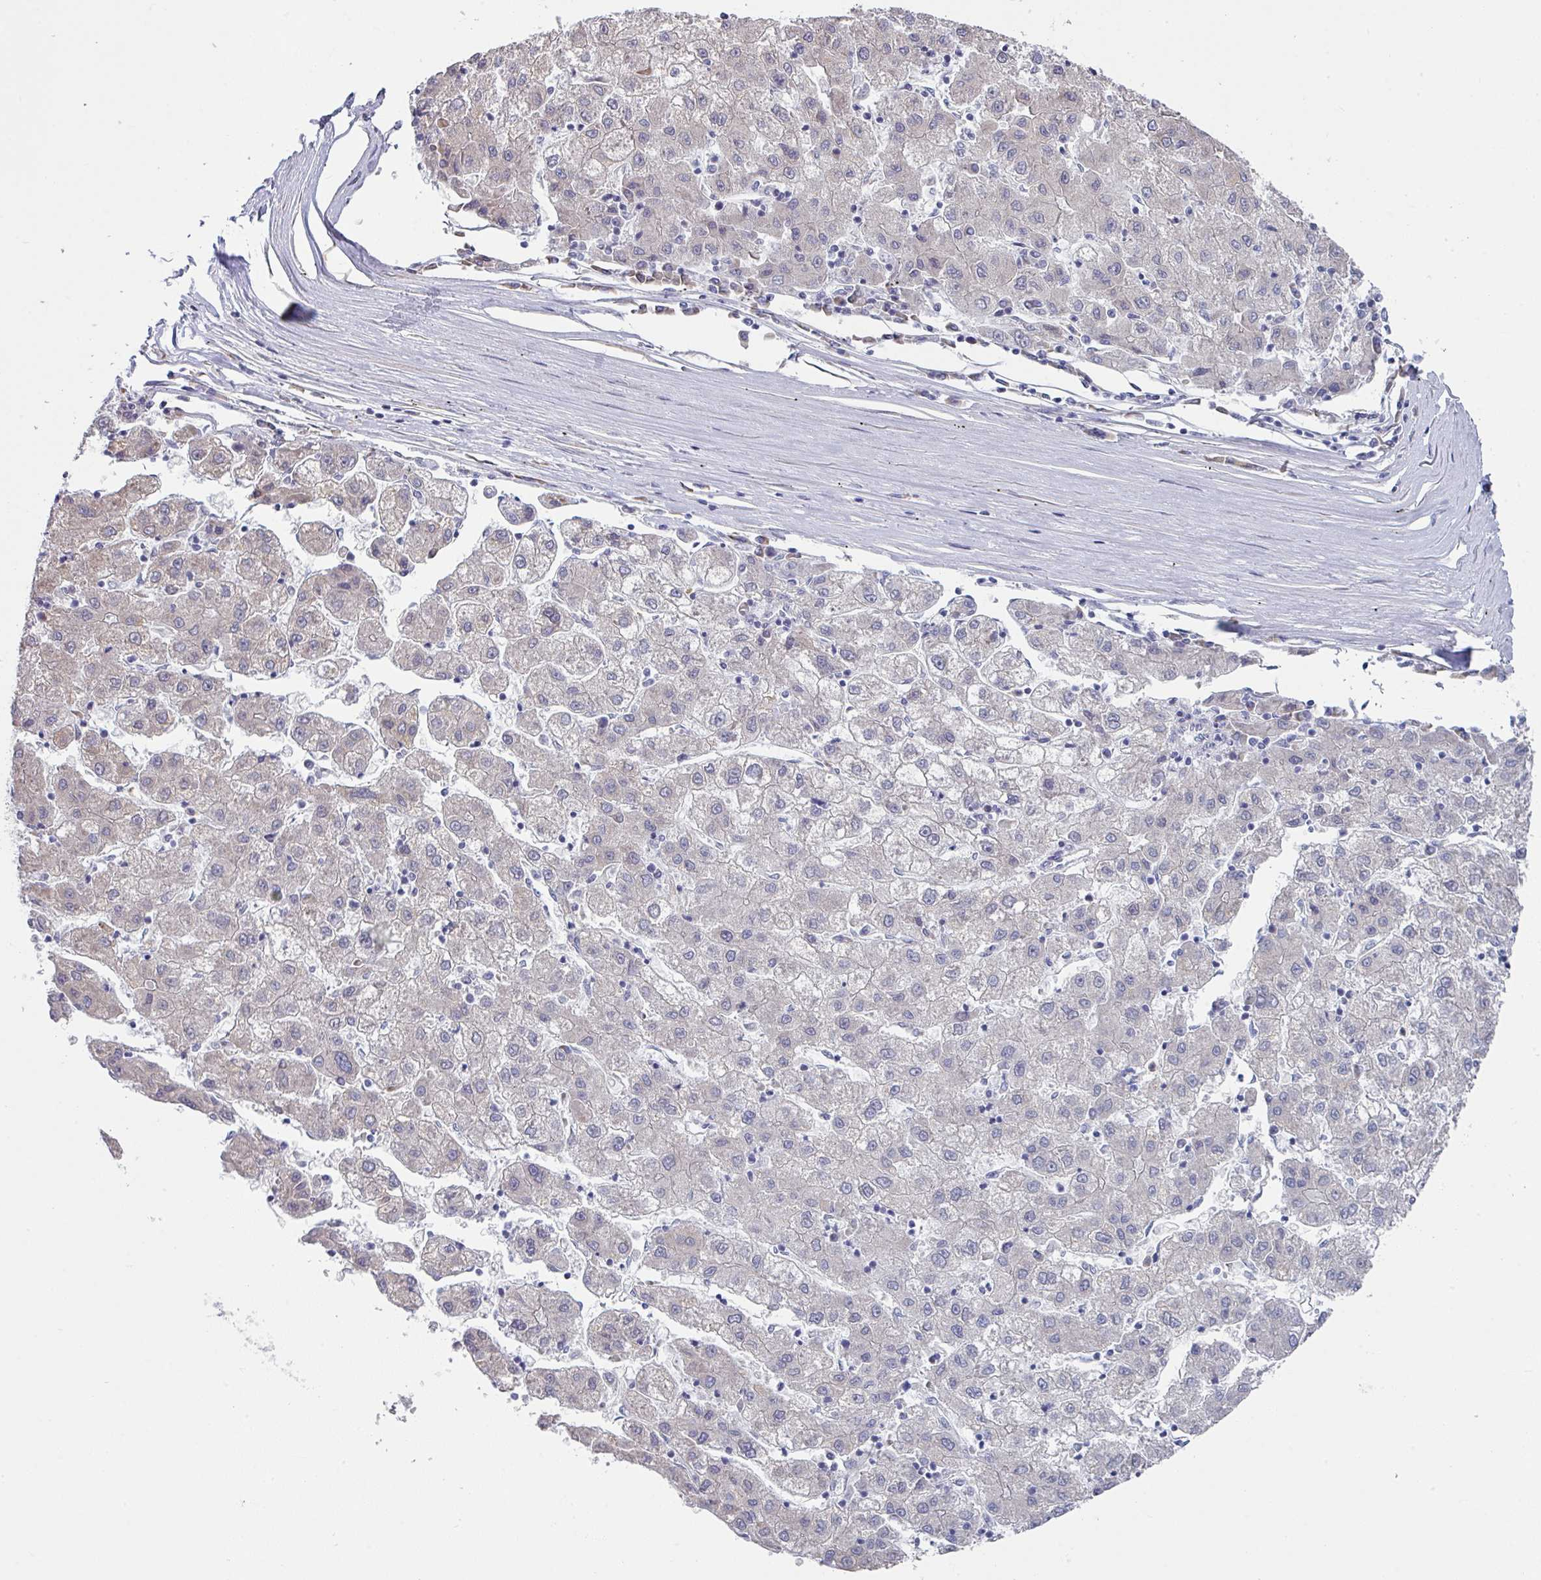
{"staining": {"intensity": "negative", "quantity": "none", "location": "none"}, "tissue": "liver cancer", "cell_type": "Tumor cells", "image_type": "cancer", "snomed": [{"axis": "morphology", "description": "Carcinoma, Hepatocellular, NOS"}, {"axis": "topography", "description": "Liver"}], "caption": "Immunohistochemistry photomicrograph of neoplastic tissue: human hepatocellular carcinoma (liver) stained with DAB (3,3'-diaminobenzidine) shows no significant protein staining in tumor cells.", "gene": "TMED5", "patient": {"sex": "male", "age": 72}}